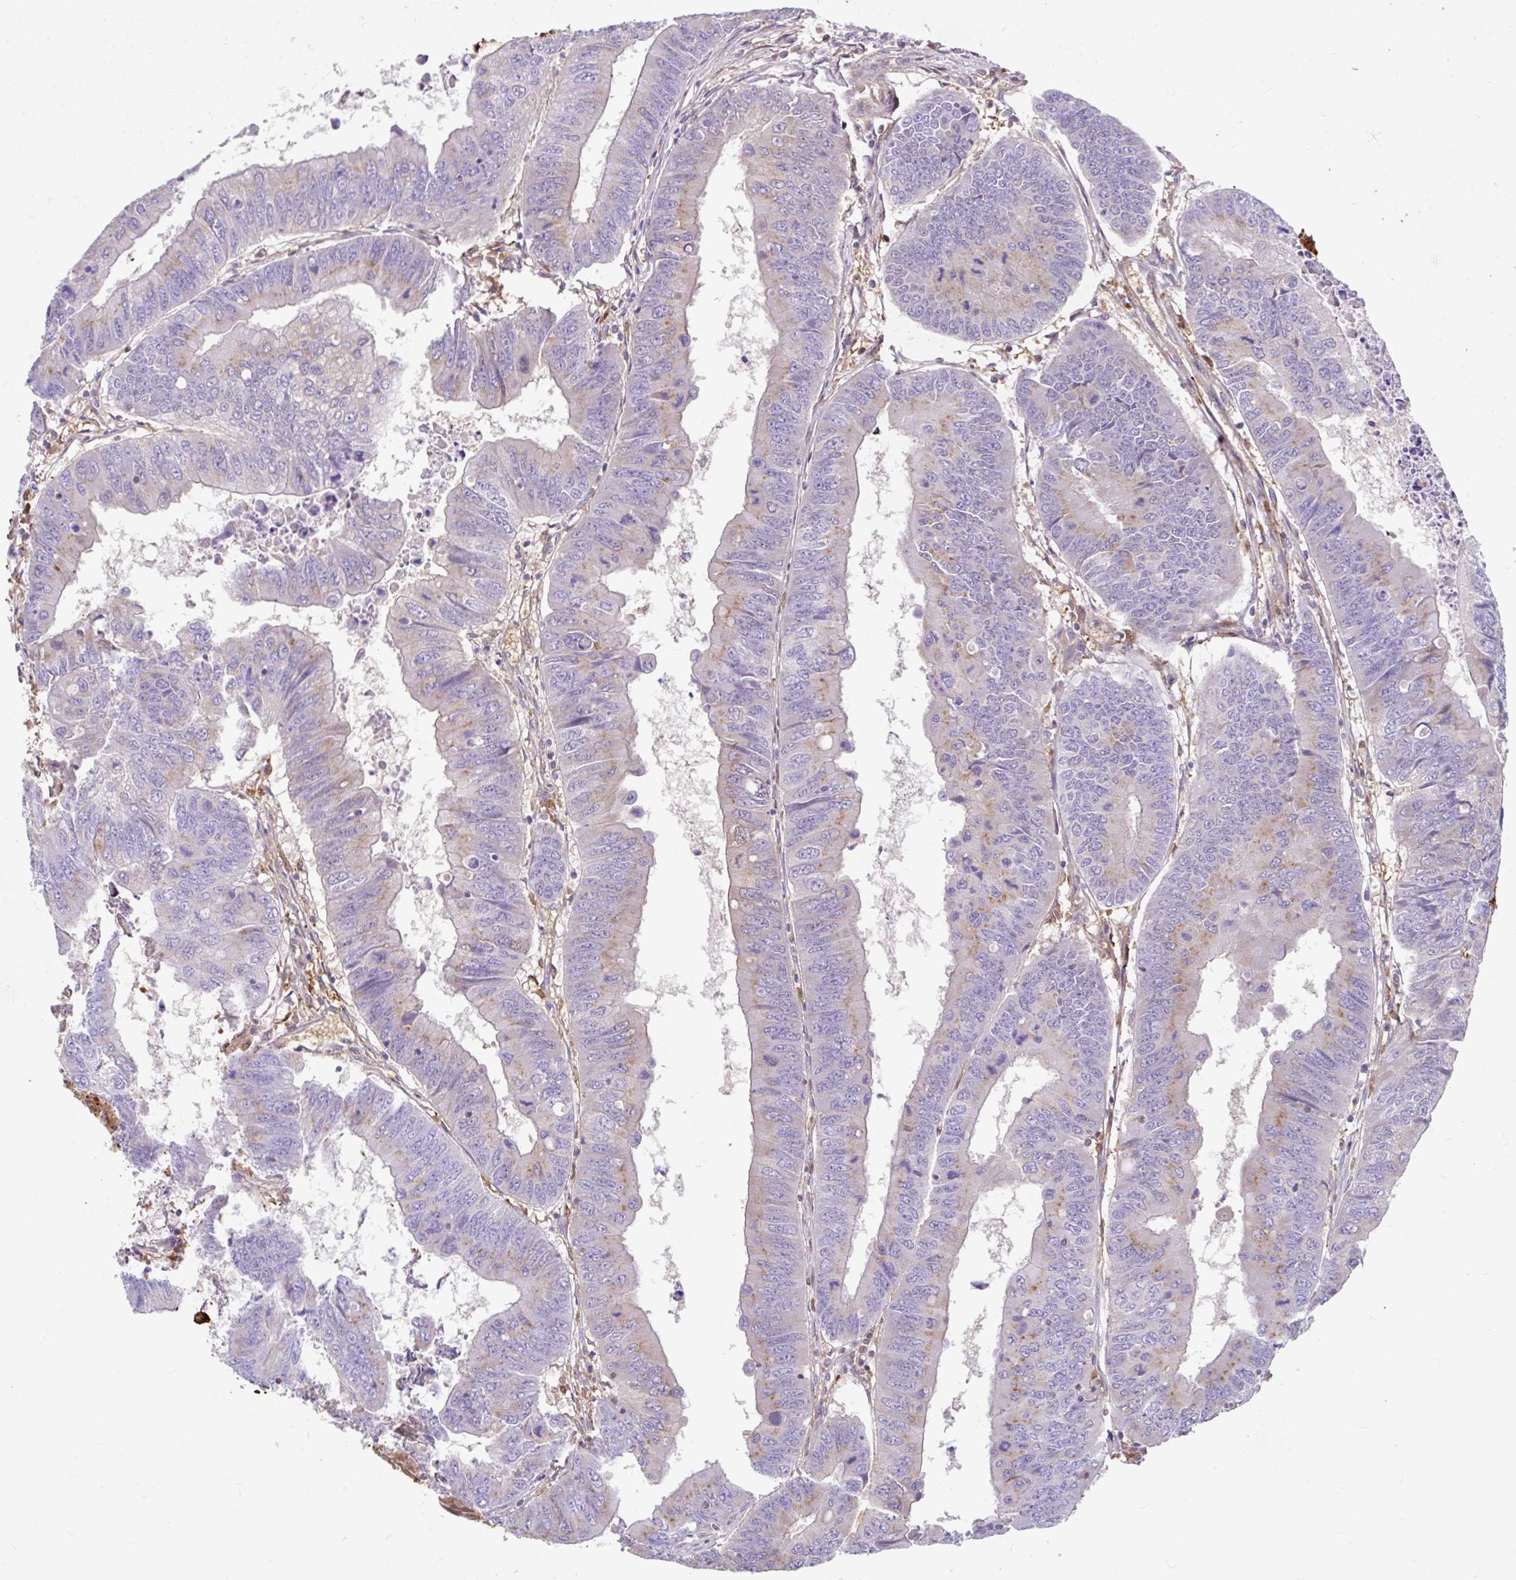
{"staining": {"intensity": "negative", "quantity": "none", "location": "none"}, "tissue": "colorectal cancer", "cell_type": "Tumor cells", "image_type": "cancer", "snomed": [{"axis": "morphology", "description": "Adenocarcinoma, NOS"}, {"axis": "topography", "description": "Colon"}], "caption": "Tumor cells are negative for protein expression in human colorectal cancer.", "gene": "BLVRA", "patient": {"sex": "male", "age": 53}}